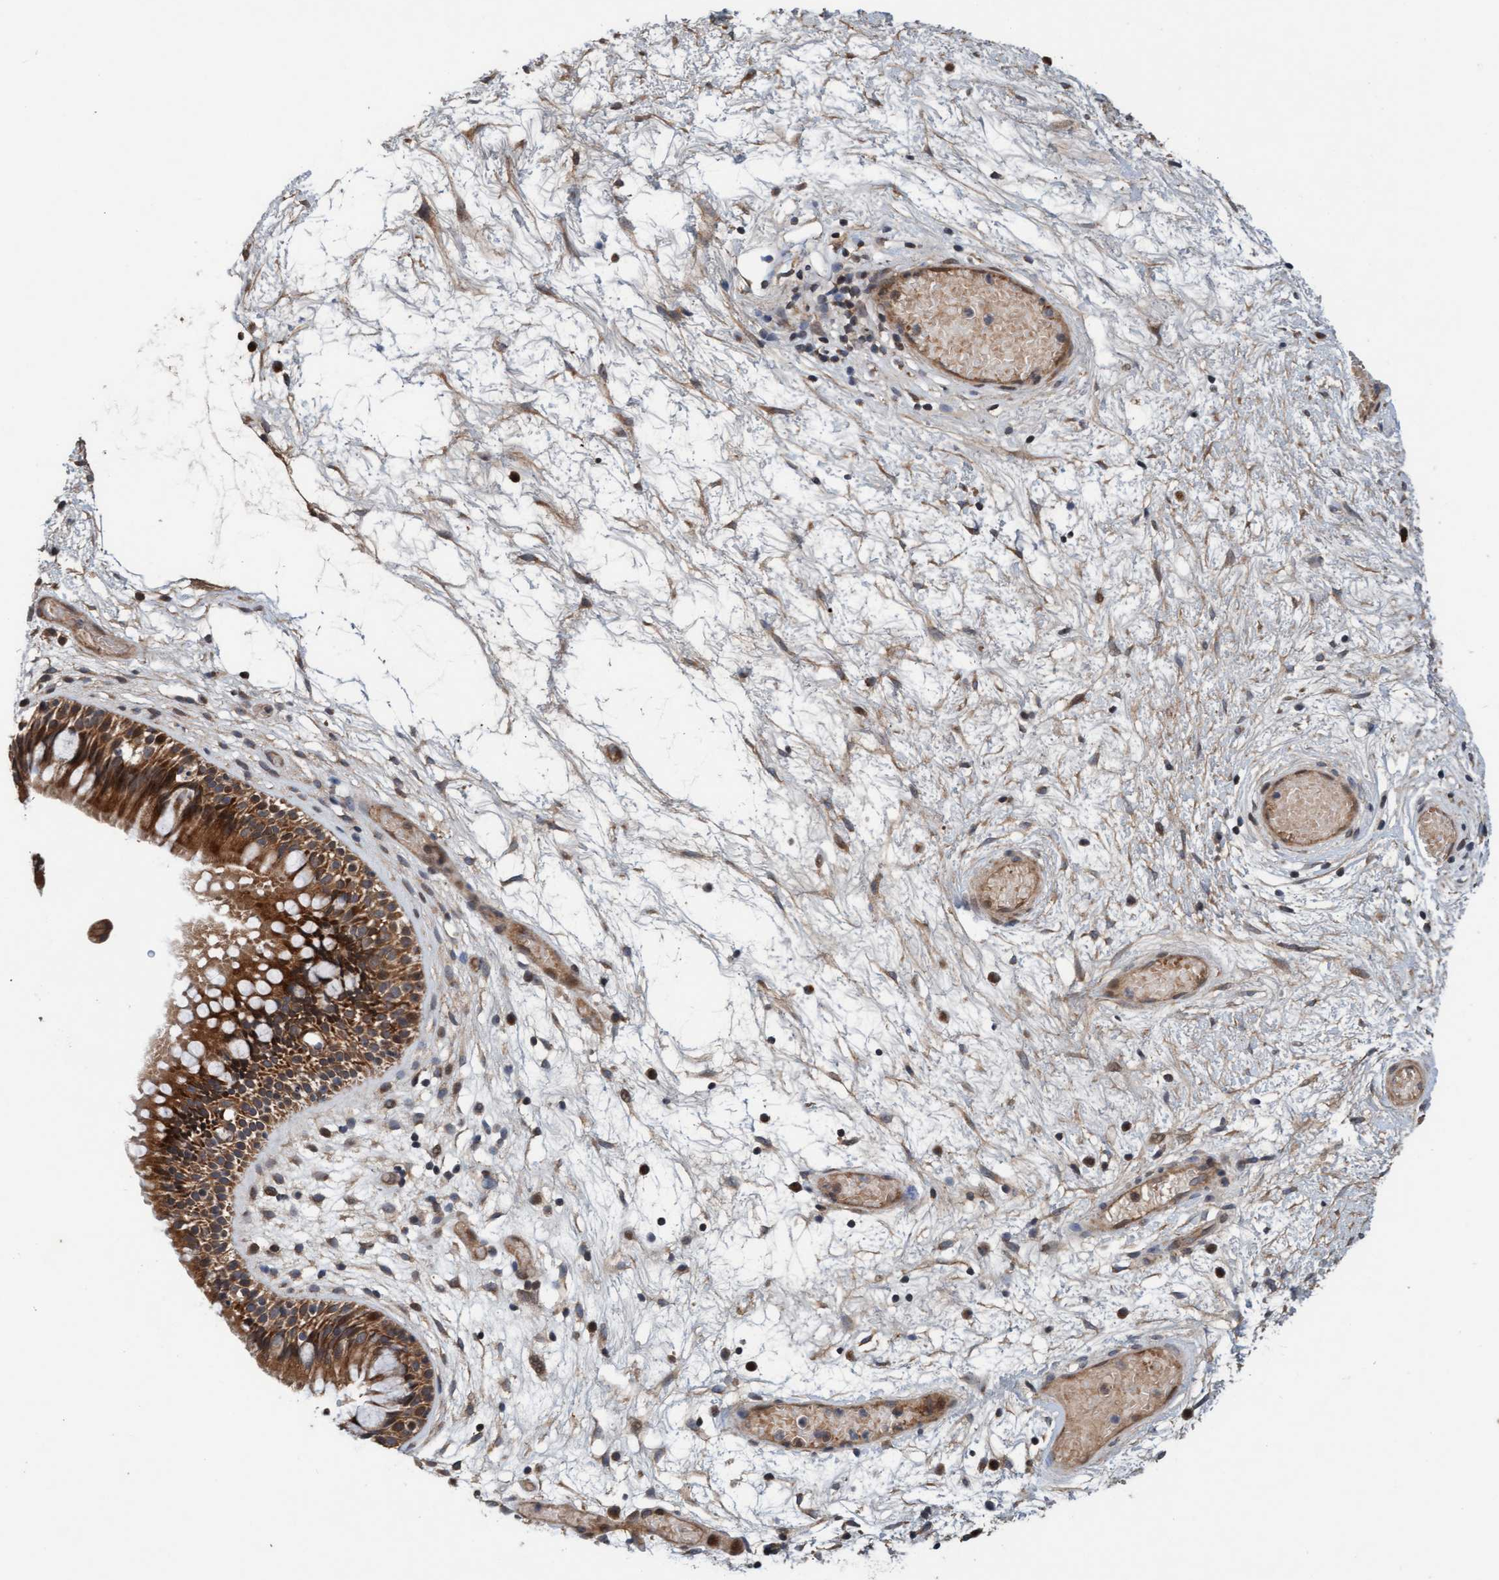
{"staining": {"intensity": "moderate", "quantity": ">75%", "location": "cytoplasmic/membranous"}, "tissue": "nasopharynx", "cell_type": "Respiratory epithelial cells", "image_type": "normal", "snomed": [{"axis": "morphology", "description": "Normal tissue, NOS"}, {"axis": "morphology", "description": "Inflammation, NOS"}, {"axis": "topography", "description": "Nasopharynx"}], "caption": "A brown stain highlights moderate cytoplasmic/membranous staining of a protein in respiratory epithelial cells of benign nasopharynx. The staining was performed using DAB (3,3'-diaminobenzidine), with brown indicating positive protein expression. Nuclei are stained blue with hematoxylin.", "gene": "MLXIP", "patient": {"sex": "male", "age": 48}}